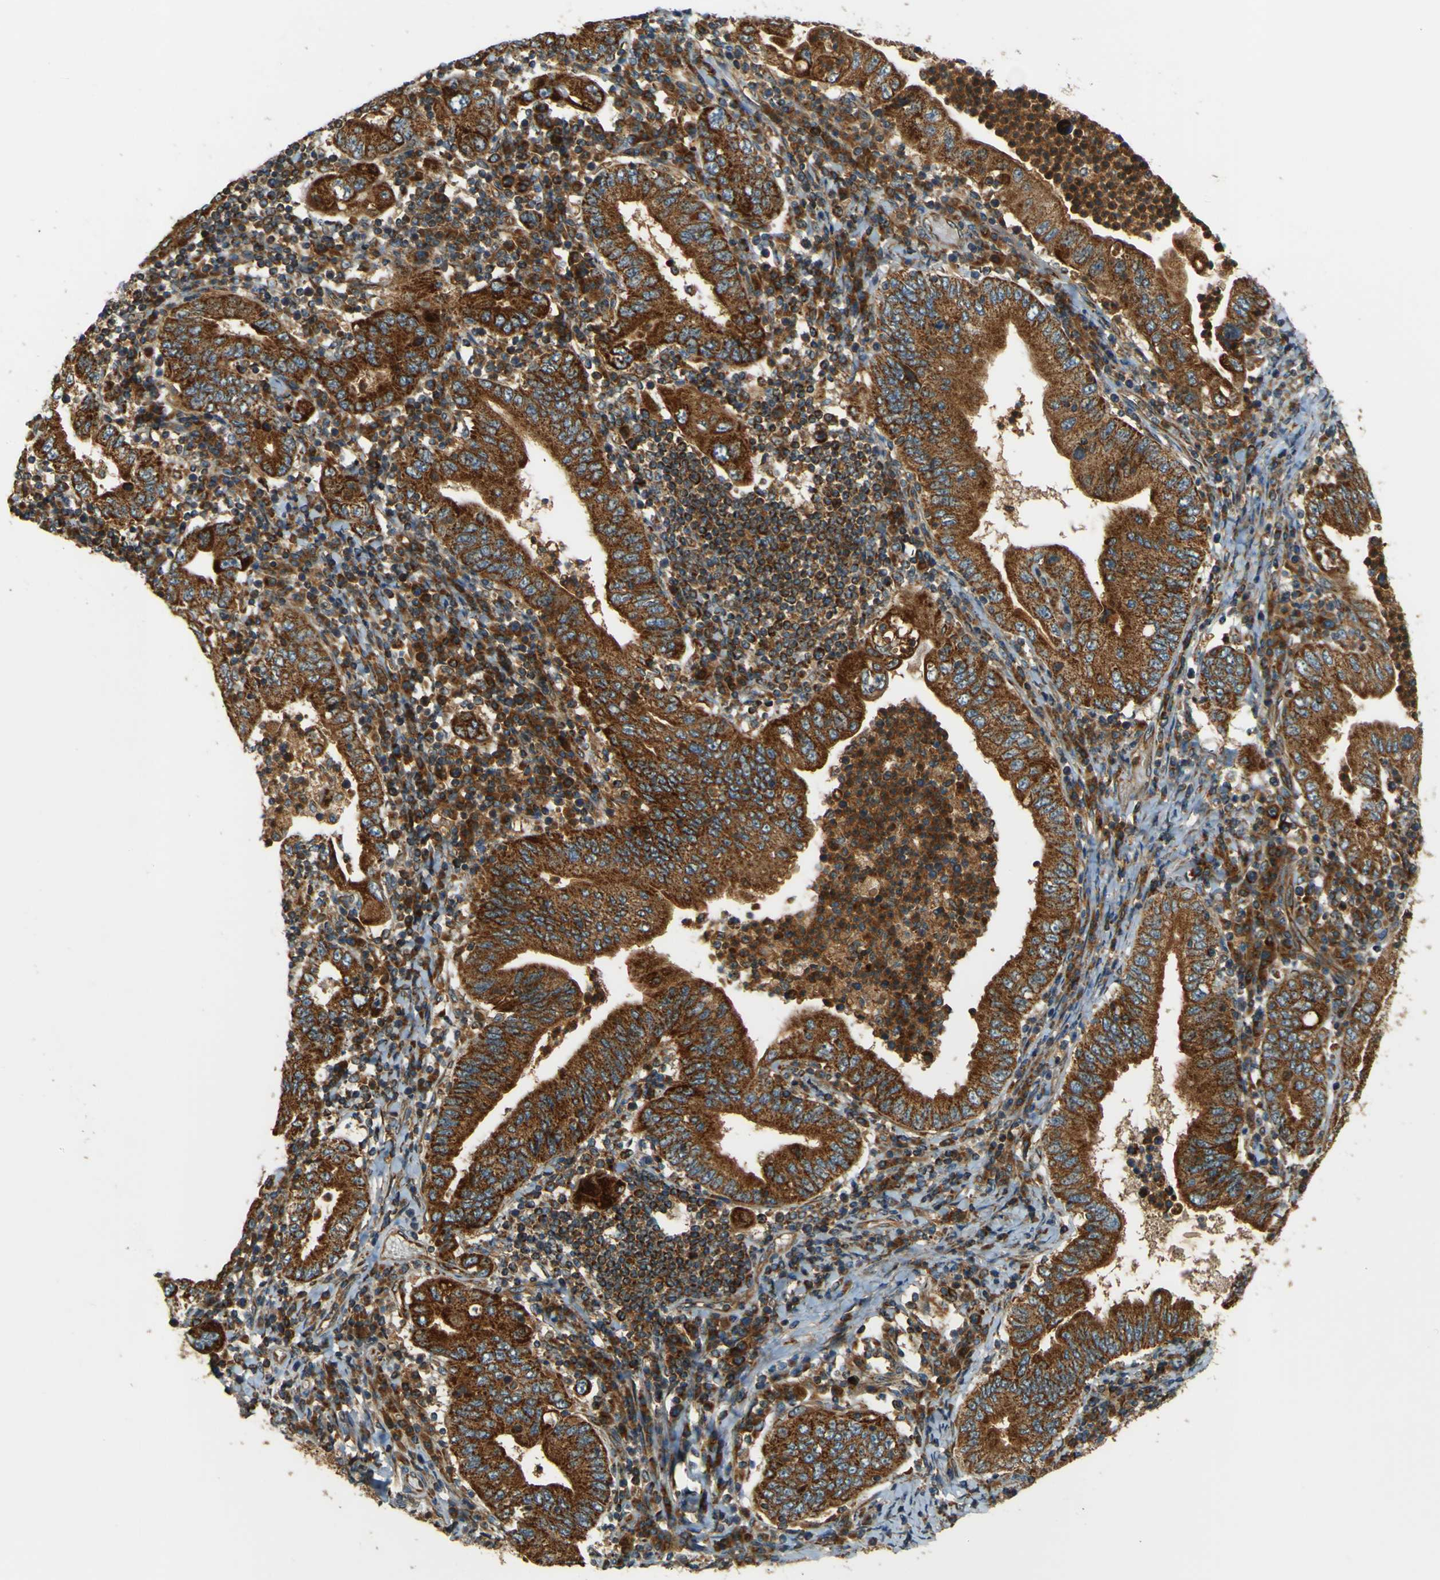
{"staining": {"intensity": "strong", "quantity": ">75%", "location": "cytoplasmic/membranous"}, "tissue": "stomach cancer", "cell_type": "Tumor cells", "image_type": "cancer", "snomed": [{"axis": "morphology", "description": "Normal tissue, NOS"}, {"axis": "morphology", "description": "Adenocarcinoma, NOS"}, {"axis": "topography", "description": "Esophagus"}, {"axis": "topography", "description": "Stomach, upper"}, {"axis": "topography", "description": "Peripheral nerve tissue"}], "caption": "Immunohistochemistry staining of adenocarcinoma (stomach), which reveals high levels of strong cytoplasmic/membranous positivity in approximately >75% of tumor cells indicating strong cytoplasmic/membranous protein positivity. The staining was performed using DAB (brown) for protein detection and nuclei were counterstained in hematoxylin (blue).", "gene": "DNAJC5", "patient": {"sex": "male", "age": 62}}